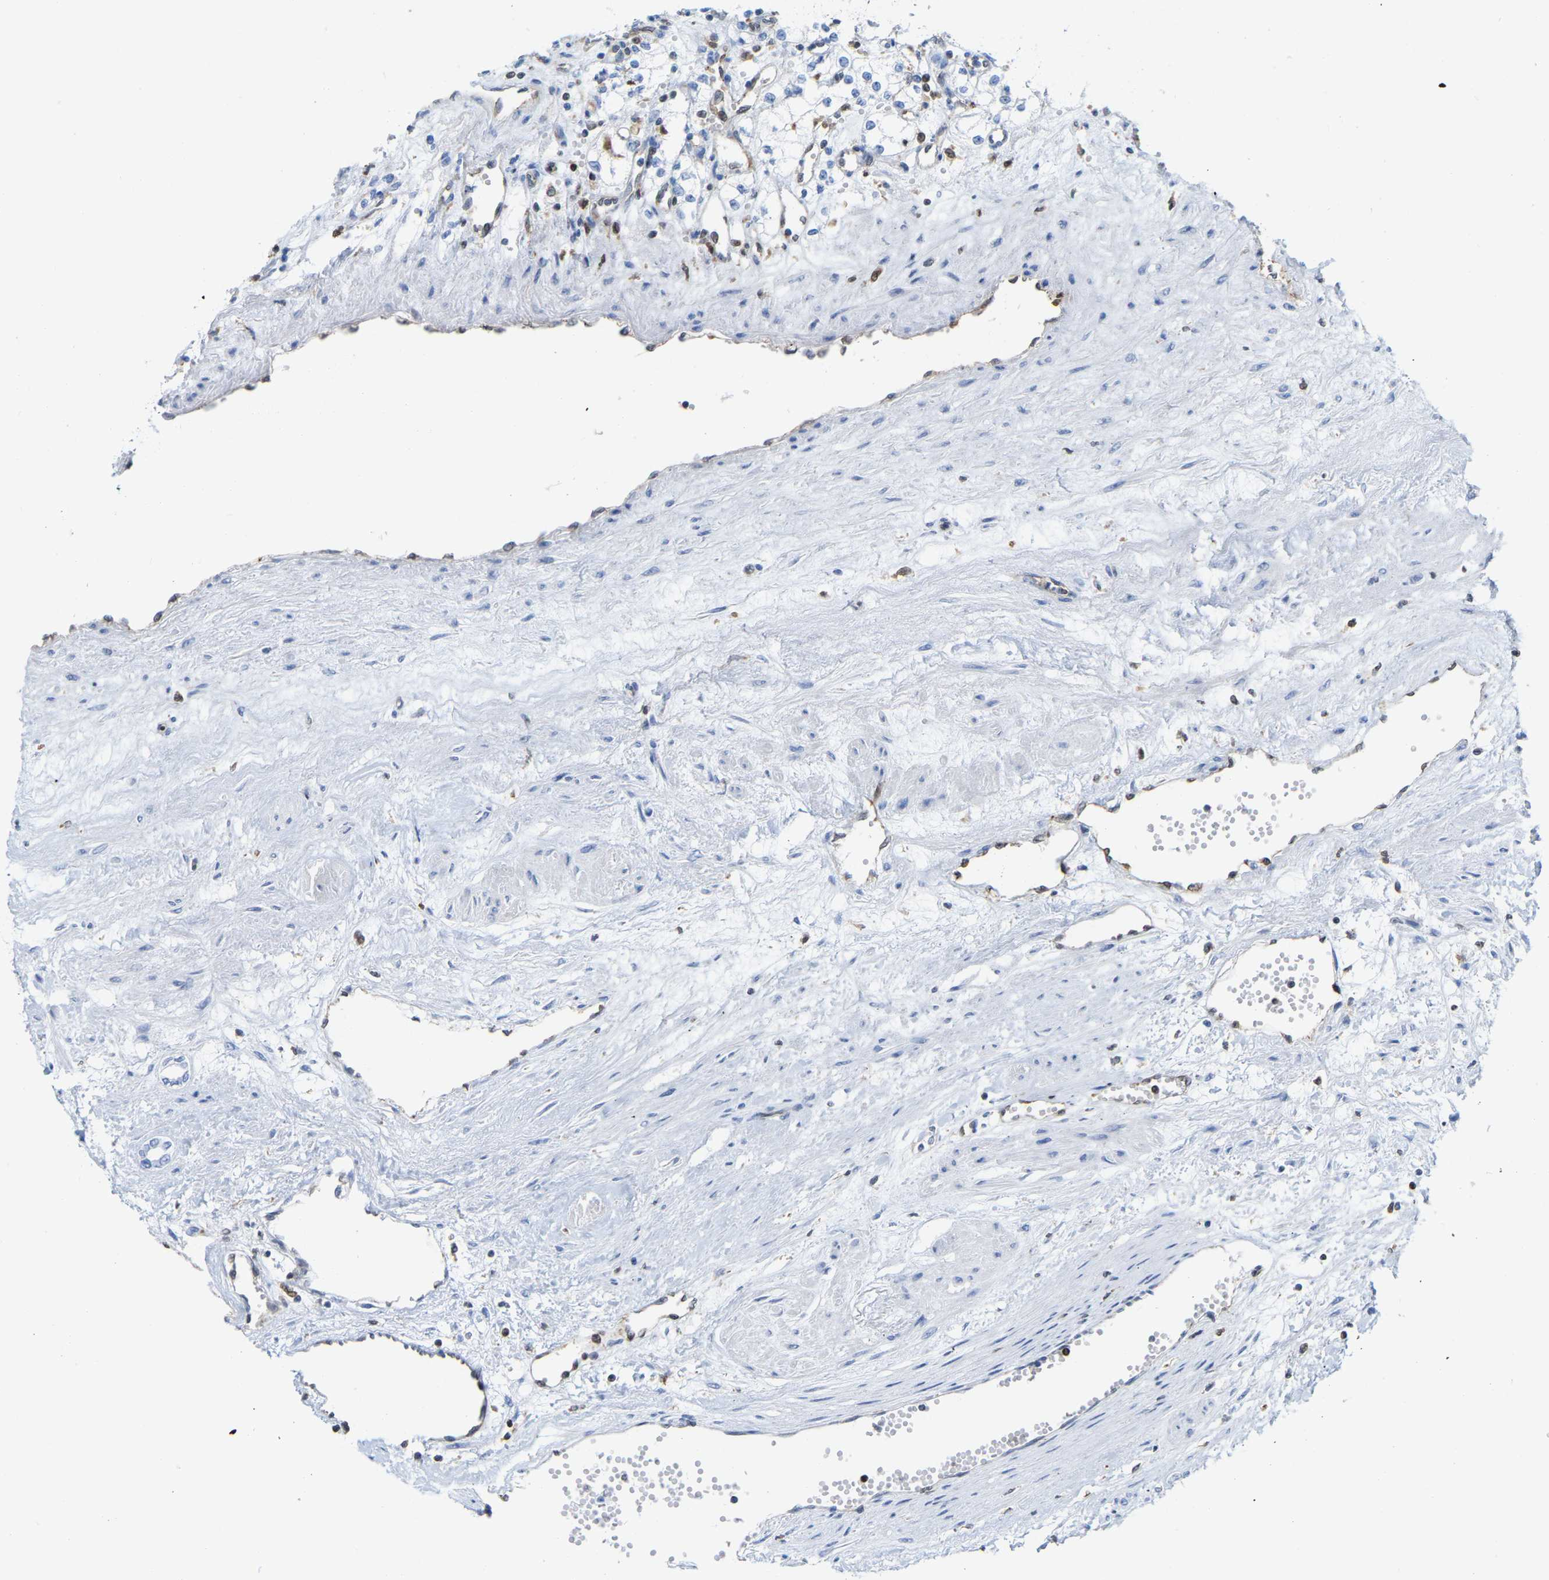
{"staining": {"intensity": "negative", "quantity": "none", "location": "none"}, "tissue": "renal cancer", "cell_type": "Tumor cells", "image_type": "cancer", "snomed": [{"axis": "morphology", "description": "Adenocarcinoma, NOS"}, {"axis": "topography", "description": "Kidney"}], "caption": "Immunohistochemical staining of human adenocarcinoma (renal) shows no significant expression in tumor cells. Nuclei are stained in blue.", "gene": "GIMAP4", "patient": {"sex": "male", "age": 59}}